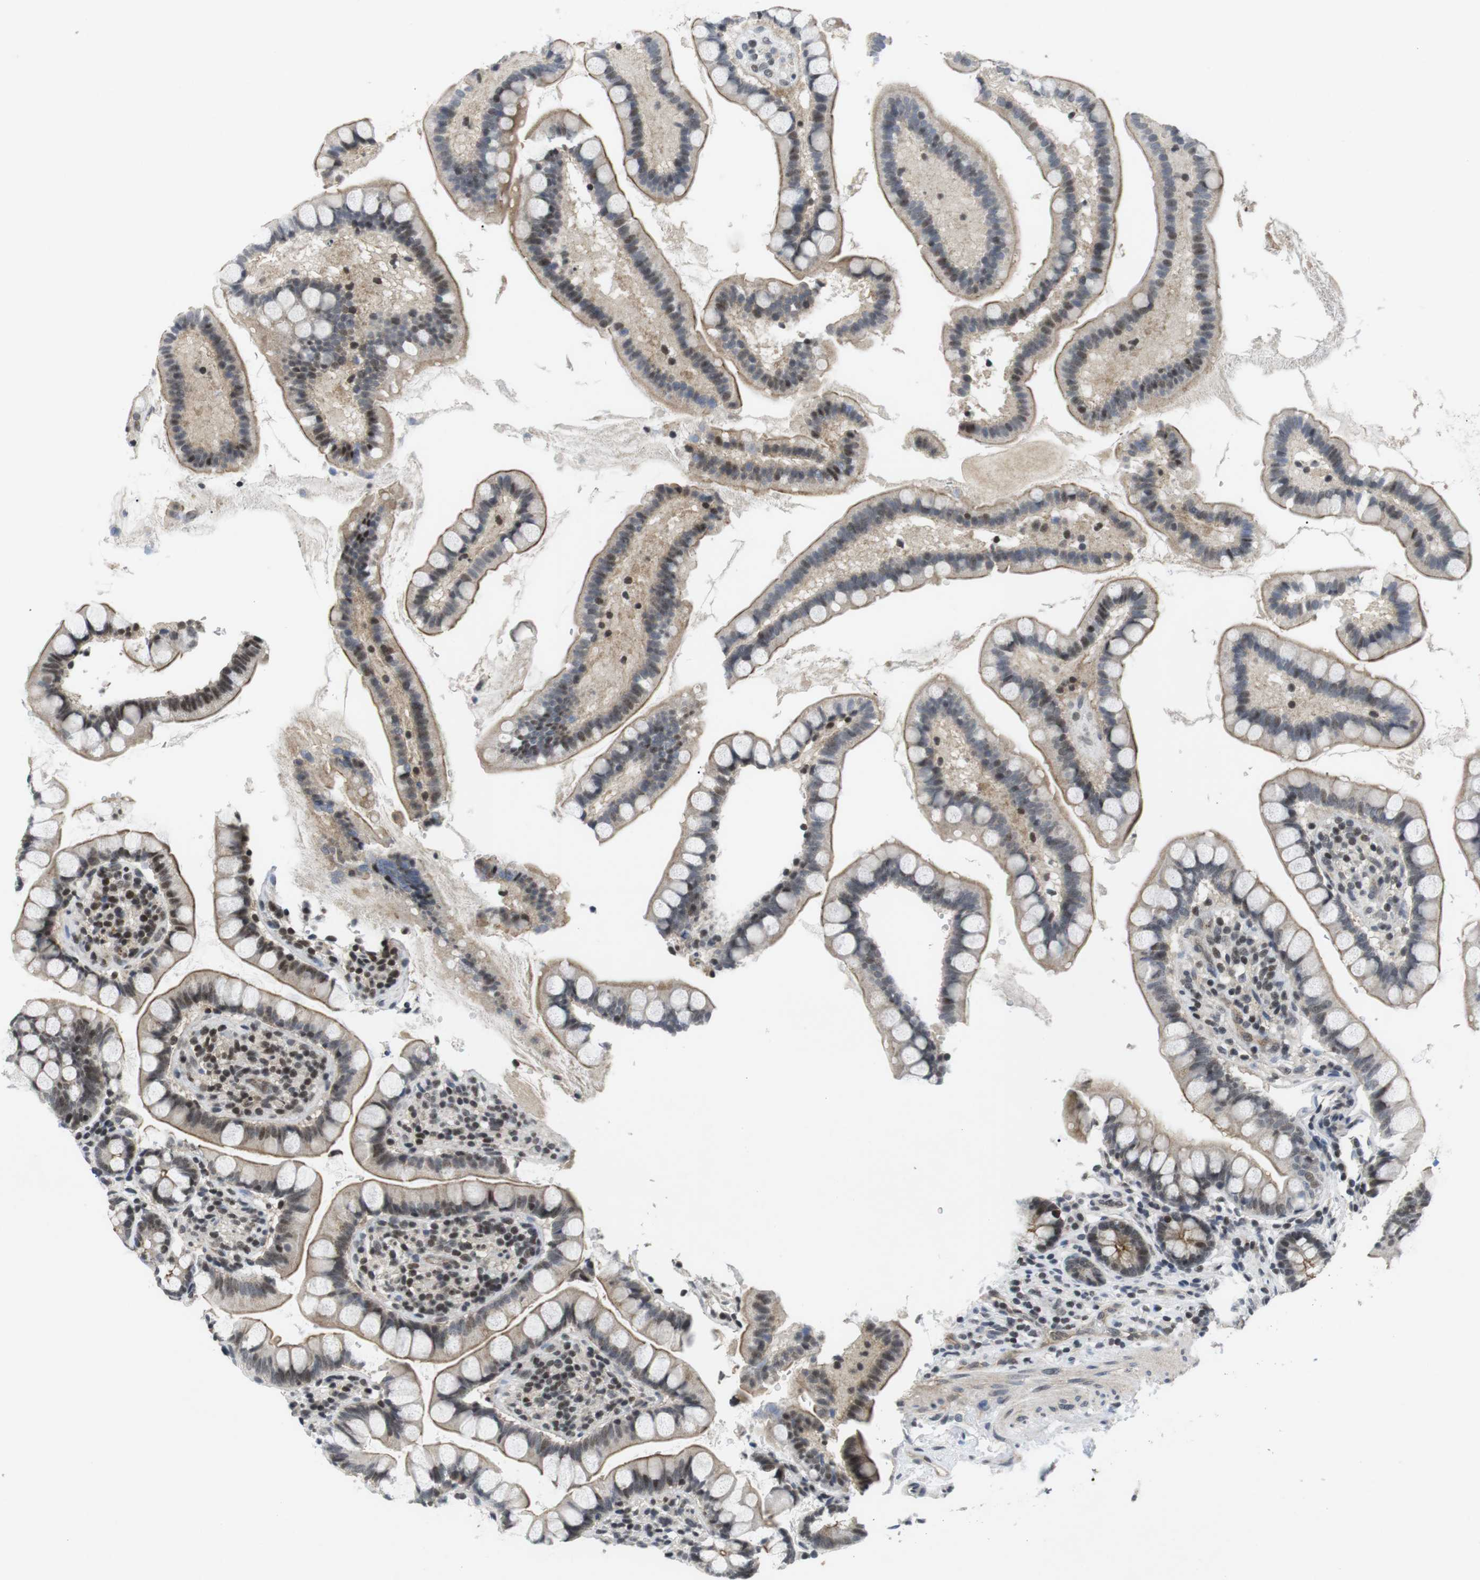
{"staining": {"intensity": "moderate", "quantity": ">75%", "location": "cytoplasmic/membranous"}, "tissue": "small intestine", "cell_type": "Glandular cells", "image_type": "normal", "snomed": [{"axis": "morphology", "description": "Normal tissue, NOS"}, {"axis": "topography", "description": "Small intestine"}], "caption": "A photomicrograph of small intestine stained for a protein exhibits moderate cytoplasmic/membranous brown staining in glandular cells.", "gene": "NECTIN1", "patient": {"sex": "female", "age": 84}}